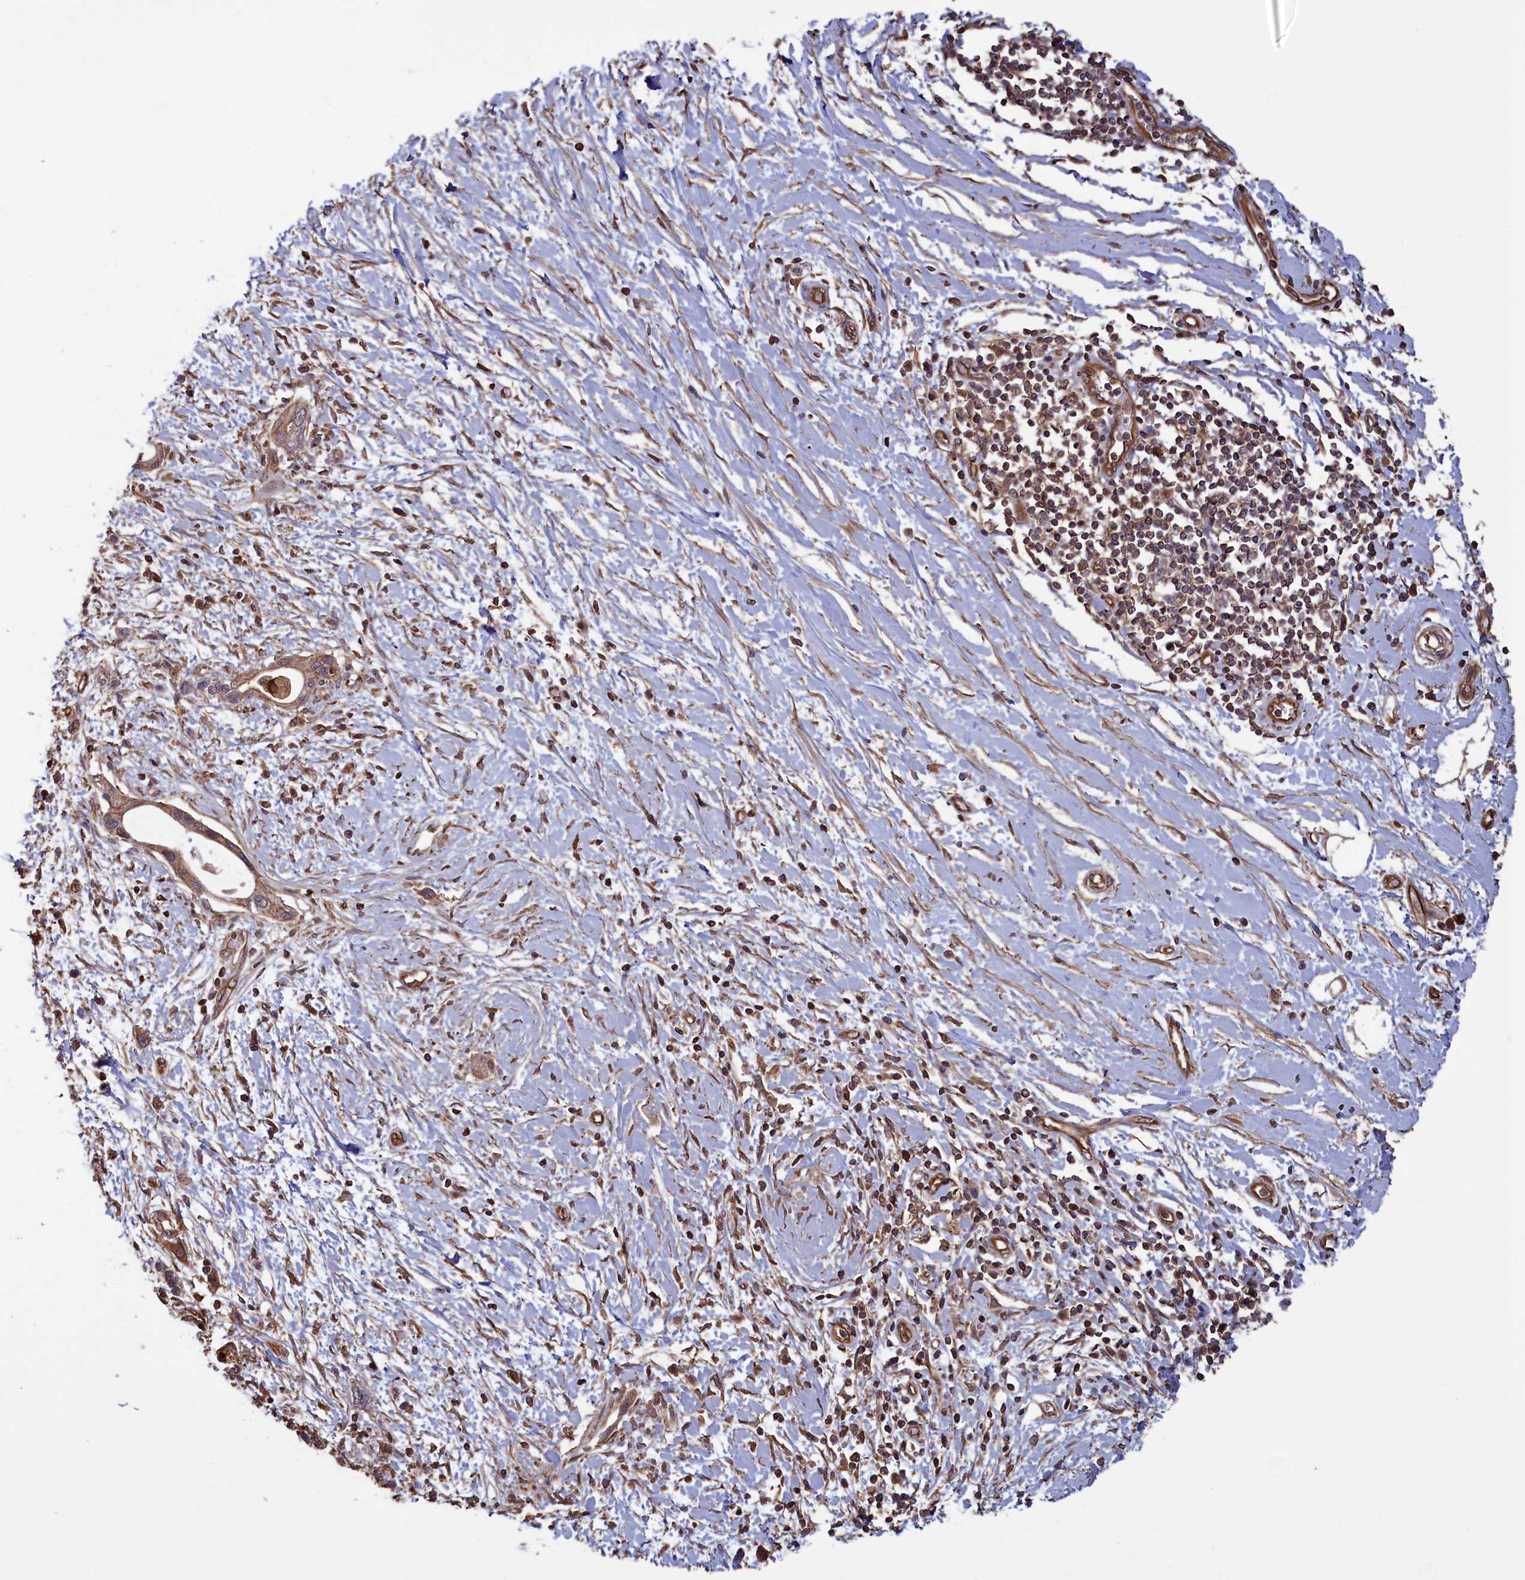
{"staining": {"intensity": "weak", "quantity": ">75%", "location": "cytoplasmic/membranous"}, "tissue": "pancreatic cancer", "cell_type": "Tumor cells", "image_type": "cancer", "snomed": [{"axis": "morphology", "description": "Normal tissue, NOS"}, {"axis": "morphology", "description": "Adenocarcinoma, NOS"}, {"axis": "topography", "description": "Pancreas"}, {"axis": "topography", "description": "Peripheral nerve tissue"}], "caption": "Immunohistochemical staining of pancreatic cancer displays low levels of weak cytoplasmic/membranous staining in about >75% of tumor cells.", "gene": "DAPK3", "patient": {"sex": "male", "age": 59}}